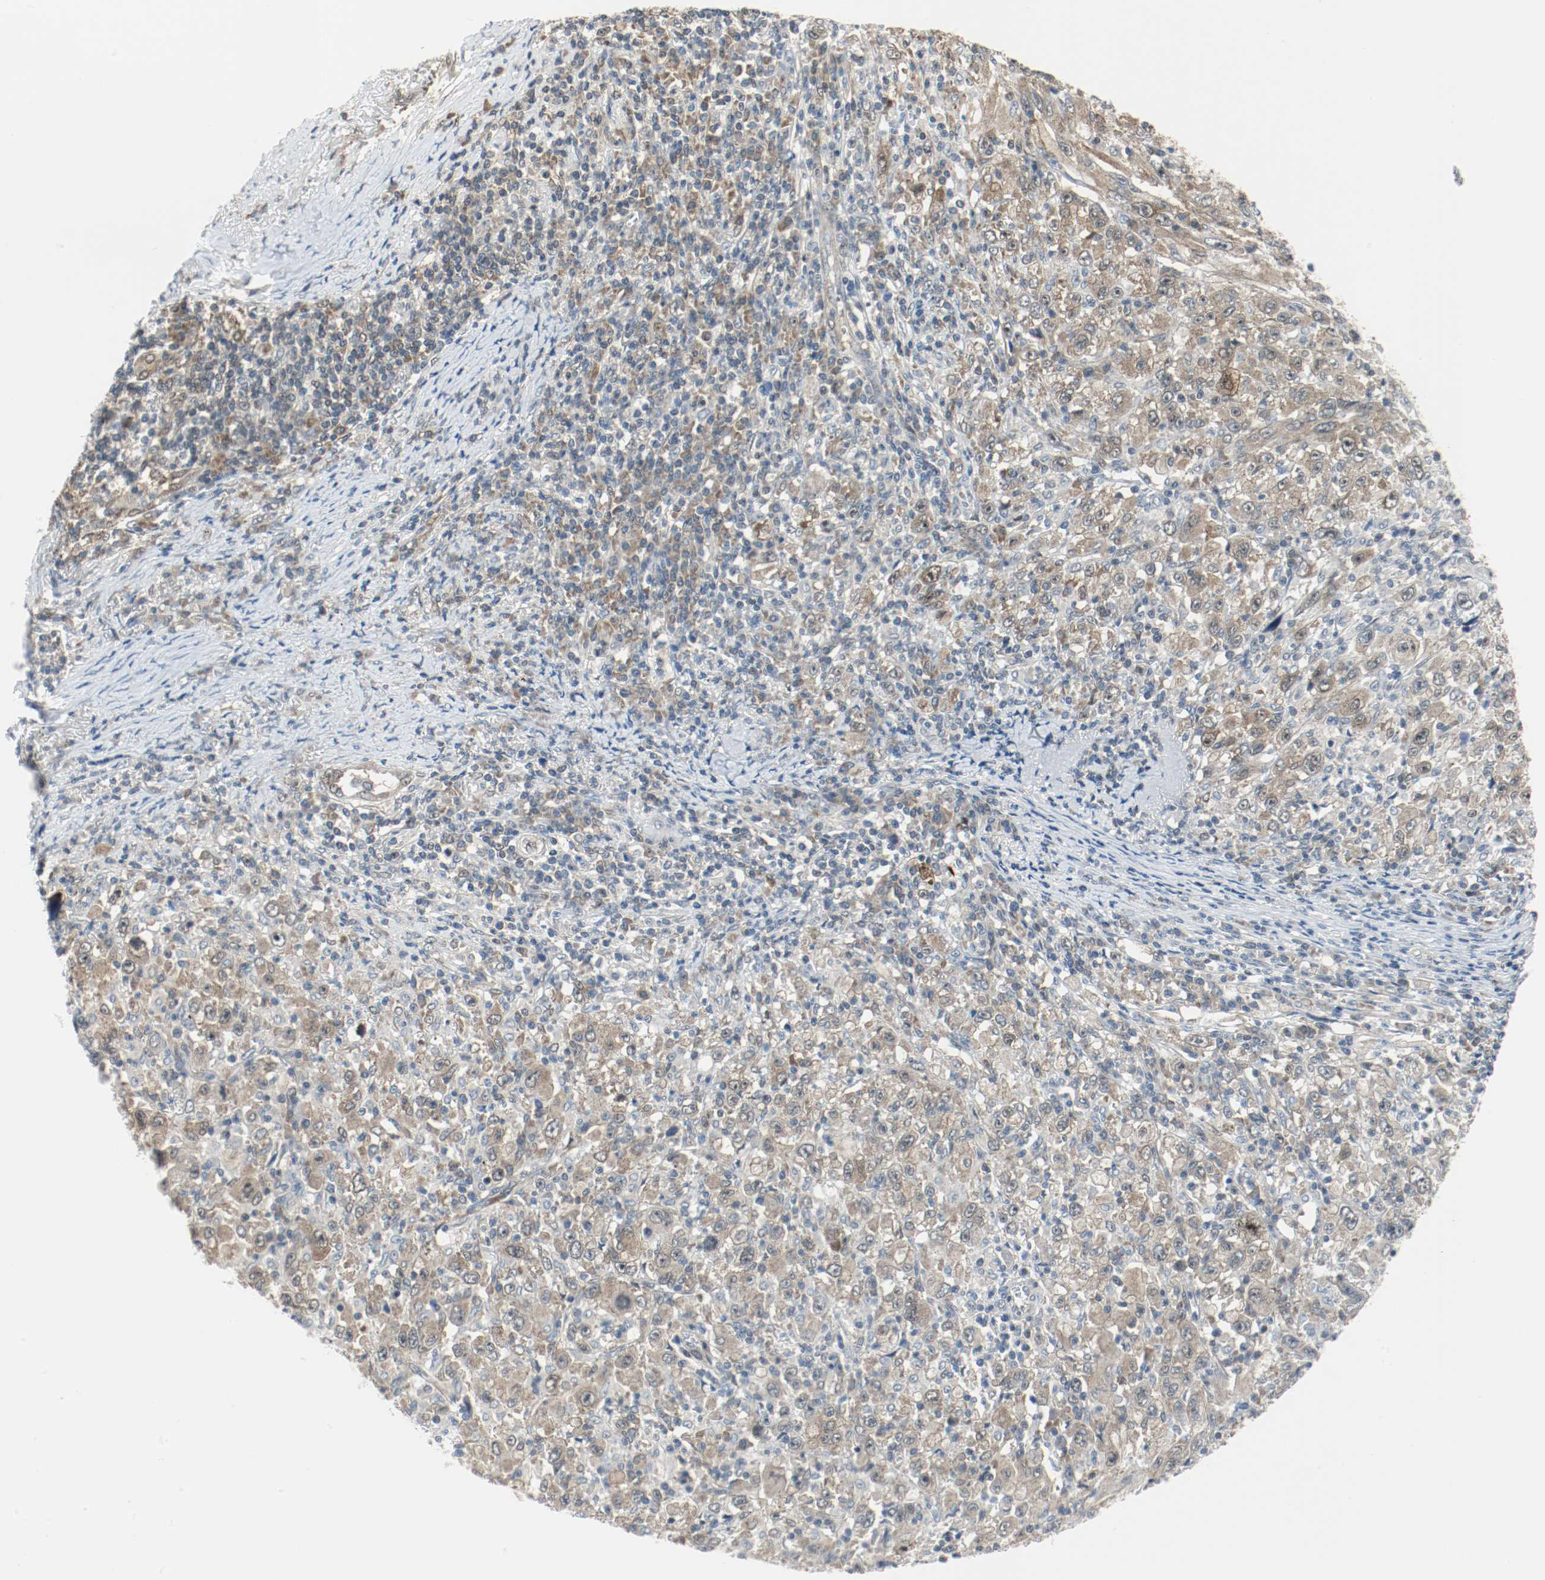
{"staining": {"intensity": "weak", "quantity": ">75%", "location": "cytoplasmic/membranous,nuclear"}, "tissue": "melanoma", "cell_type": "Tumor cells", "image_type": "cancer", "snomed": [{"axis": "morphology", "description": "Malignant melanoma, Metastatic site"}, {"axis": "topography", "description": "Skin"}], "caption": "Immunohistochemical staining of human melanoma shows low levels of weak cytoplasmic/membranous and nuclear staining in approximately >75% of tumor cells.", "gene": "PPME1", "patient": {"sex": "female", "age": 56}}